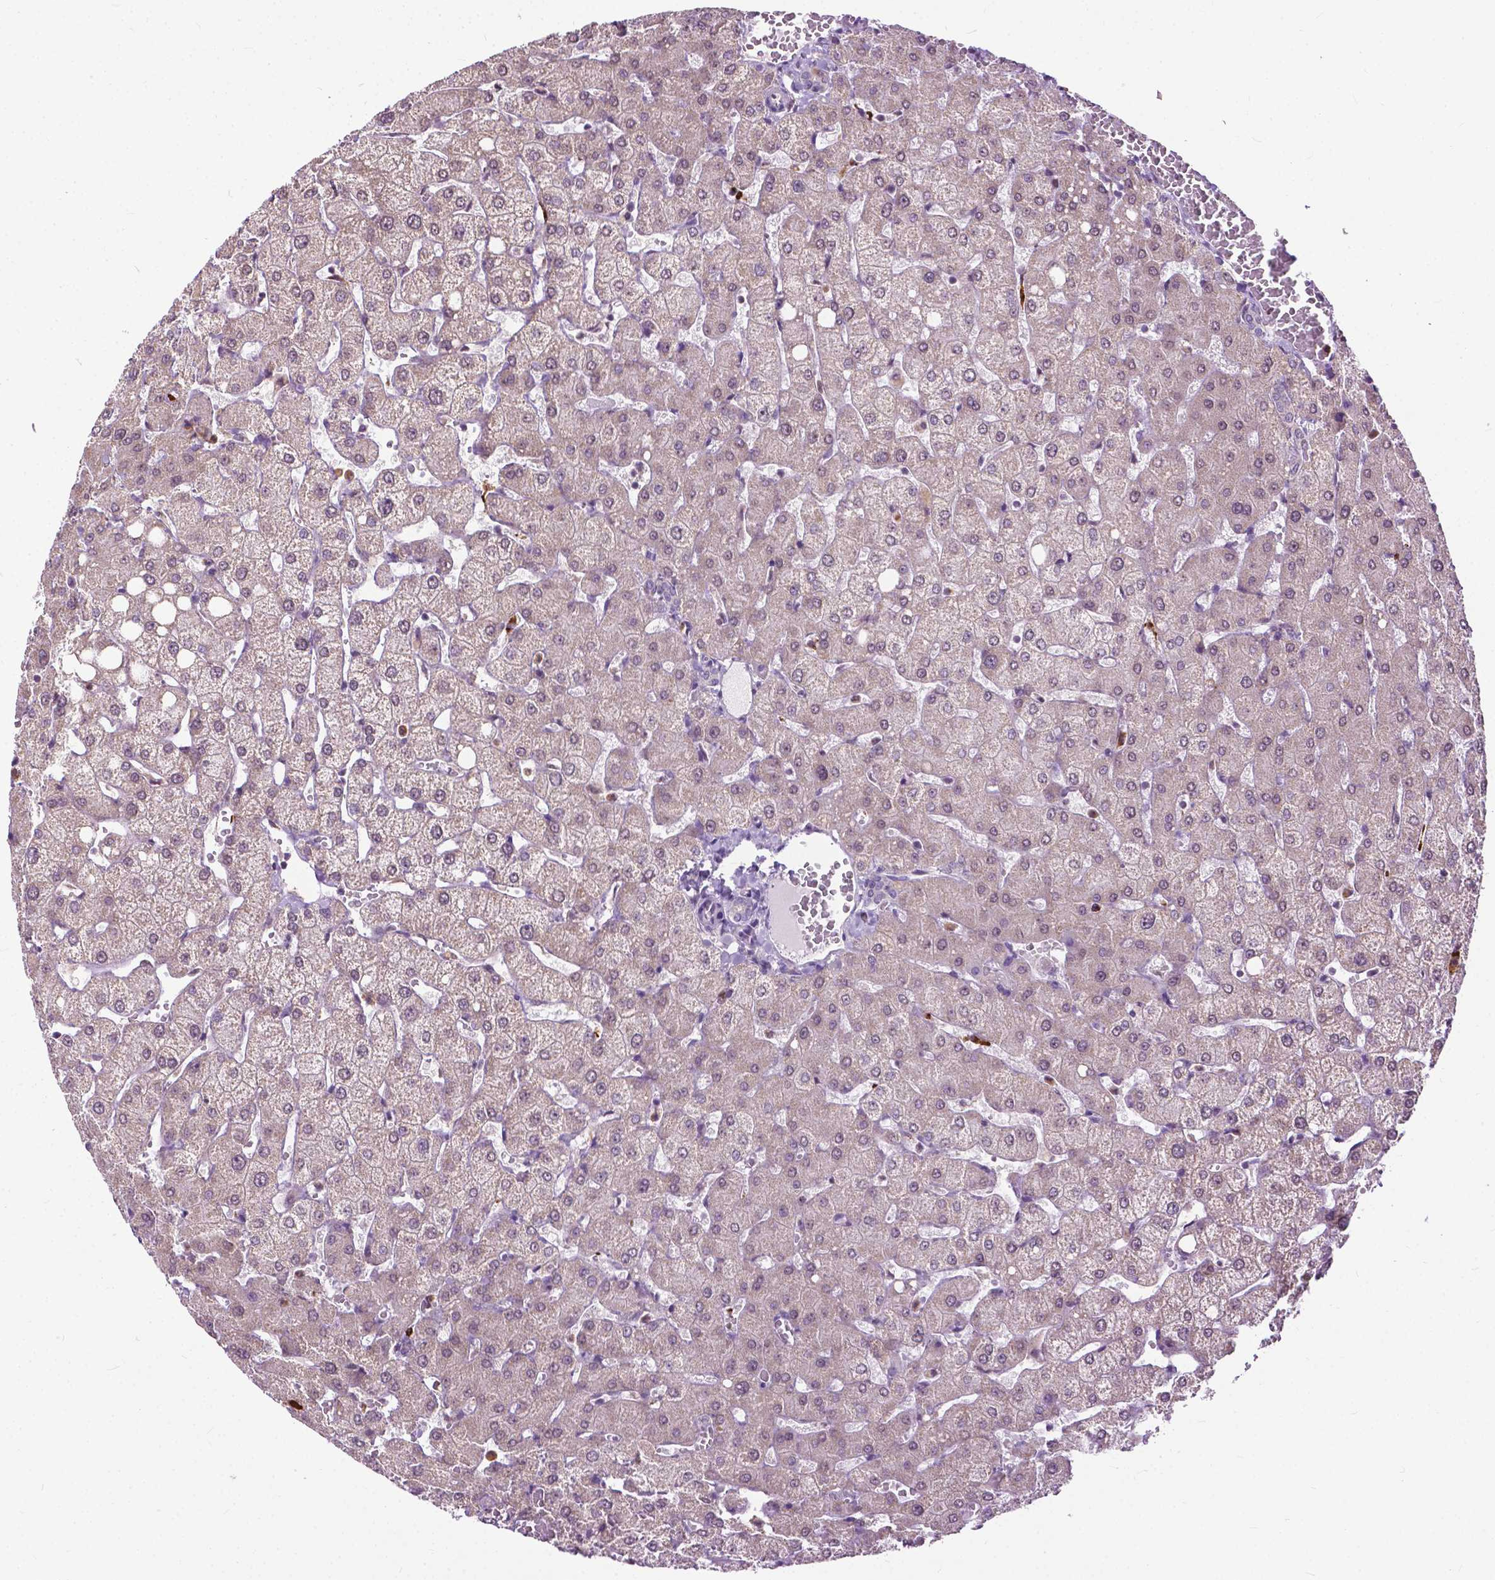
{"staining": {"intensity": "negative", "quantity": "none", "location": "none"}, "tissue": "liver", "cell_type": "Cholangiocytes", "image_type": "normal", "snomed": [{"axis": "morphology", "description": "Normal tissue, NOS"}, {"axis": "topography", "description": "Liver"}], "caption": "DAB (3,3'-diaminobenzidine) immunohistochemical staining of normal liver demonstrates no significant staining in cholangiocytes.", "gene": "TTC9B", "patient": {"sex": "female", "age": 54}}